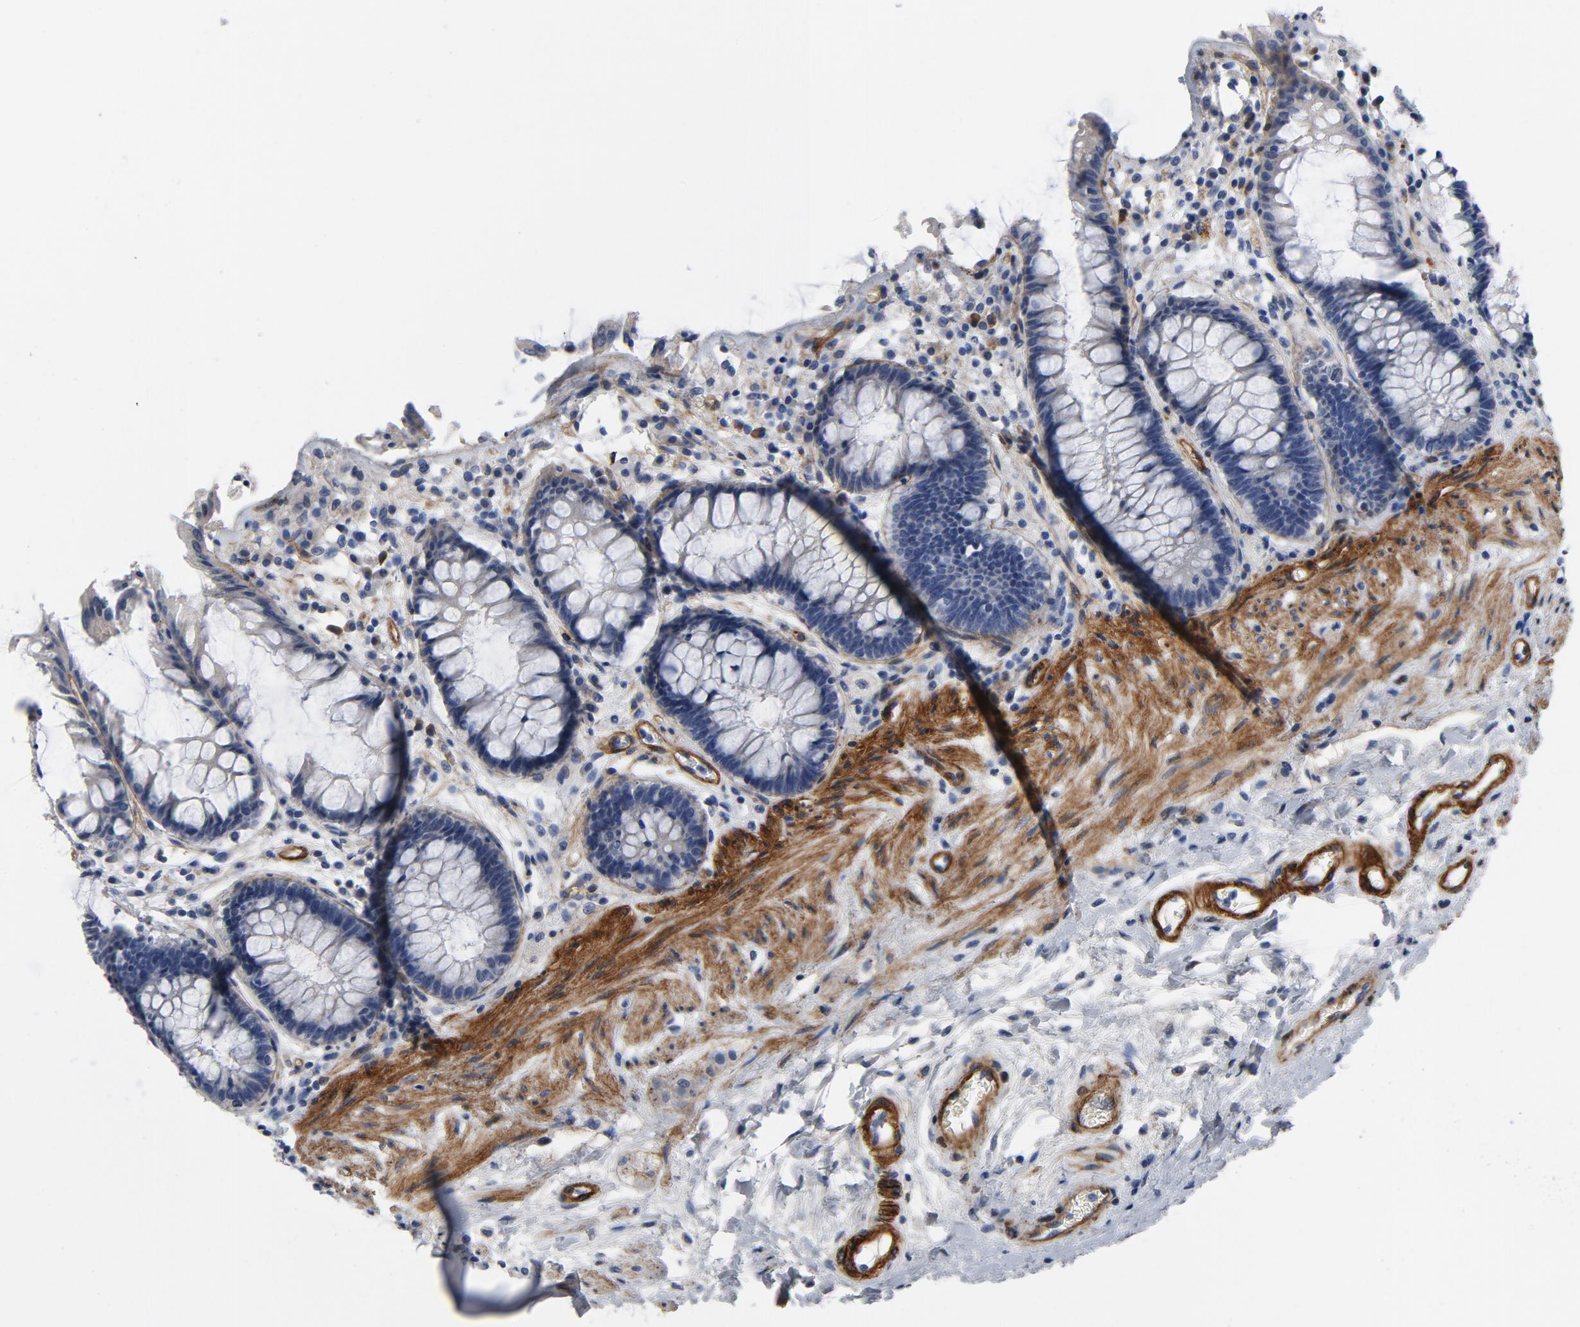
{"staining": {"intensity": "moderate", "quantity": "<25%", "location": "cytoplasmic/membranous"}, "tissue": "rectum", "cell_type": "Glandular cells", "image_type": "normal", "snomed": [{"axis": "morphology", "description": "Normal tissue, NOS"}, {"axis": "topography", "description": "Rectum"}], "caption": "Brown immunohistochemical staining in normal human rectum shows moderate cytoplasmic/membranous positivity in about <25% of glandular cells.", "gene": "LAMC1", "patient": {"sex": "female", "age": 46}}